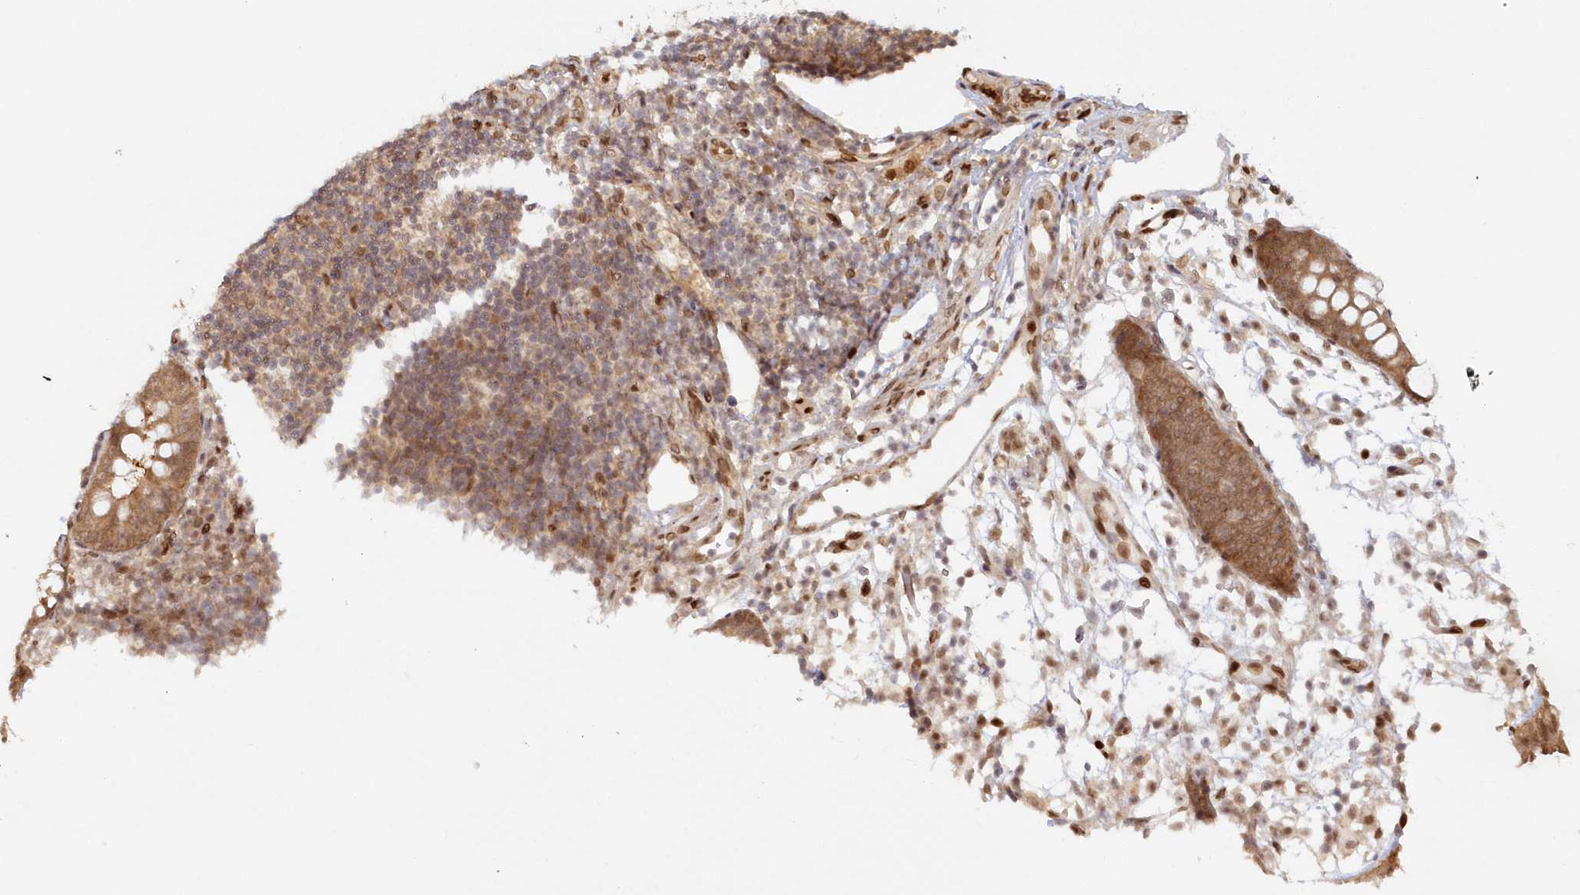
{"staining": {"intensity": "moderate", "quantity": ">75%", "location": "cytoplasmic/membranous,nuclear"}, "tissue": "appendix", "cell_type": "Glandular cells", "image_type": "normal", "snomed": [{"axis": "morphology", "description": "Normal tissue, NOS"}, {"axis": "topography", "description": "Appendix"}], "caption": "Appendix stained with DAB IHC reveals medium levels of moderate cytoplasmic/membranous,nuclear expression in about >75% of glandular cells.", "gene": "TOGARAM2", "patient": {"sex": "female", "age": 20}}